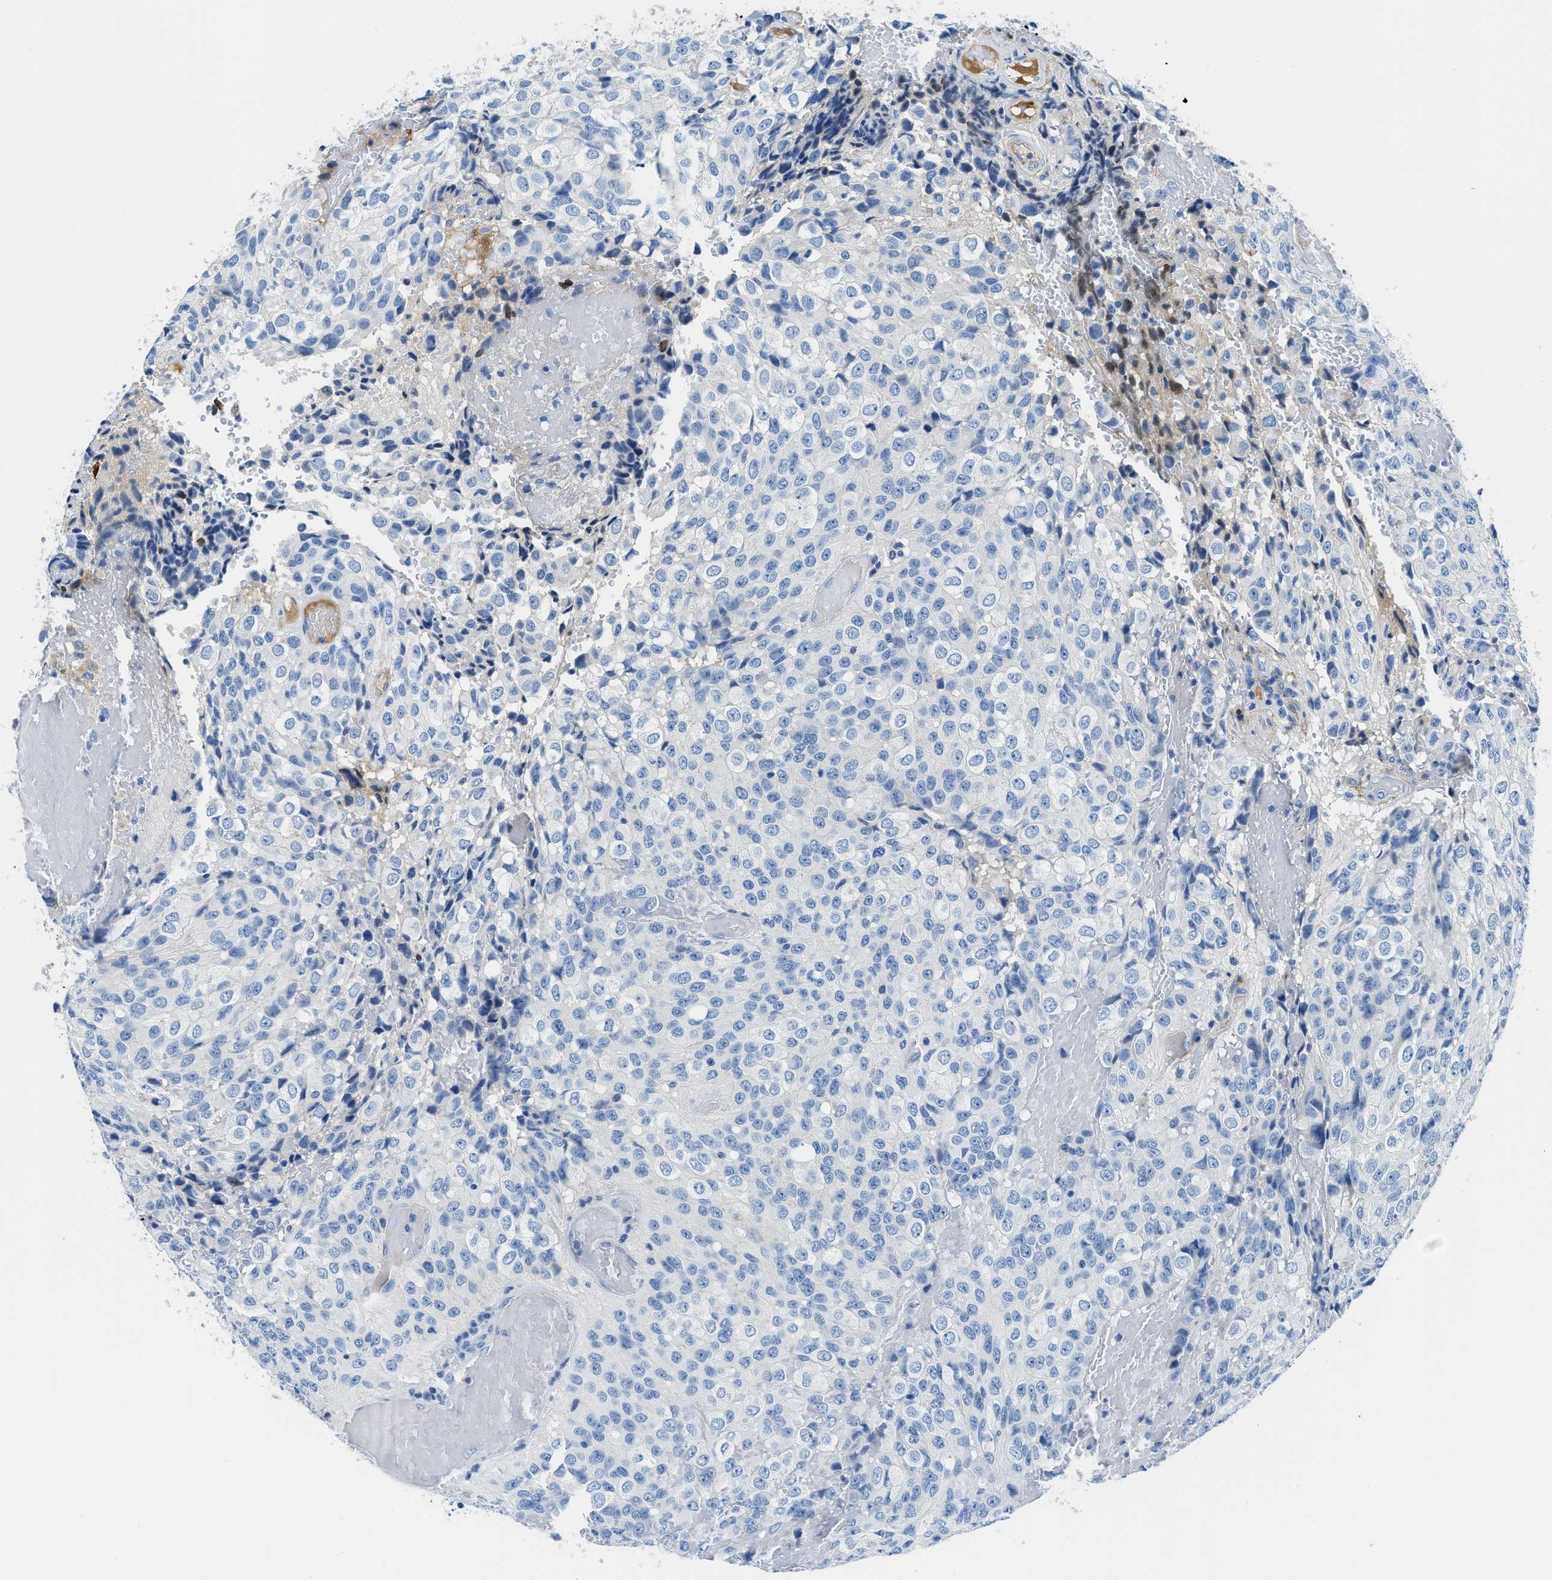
{"staining": {"intensity": "negative", "quantity": "none", "location": "none"}, "tissue": "glioma", "cell_type": "Tumor cells", "image_type": "cancer", "snomed": [{"axis": "morphology", "description": "Glioma, malignant, High grade"}, {"axis": "topography", "description": "Brain"}], "caption": "Malignant glioma (high-grade) was stained to show a protein in brown. There is no significant positivity in tumor cells.", "gene": "MBL2", "patient": {"sex": "male", "age": 32}}